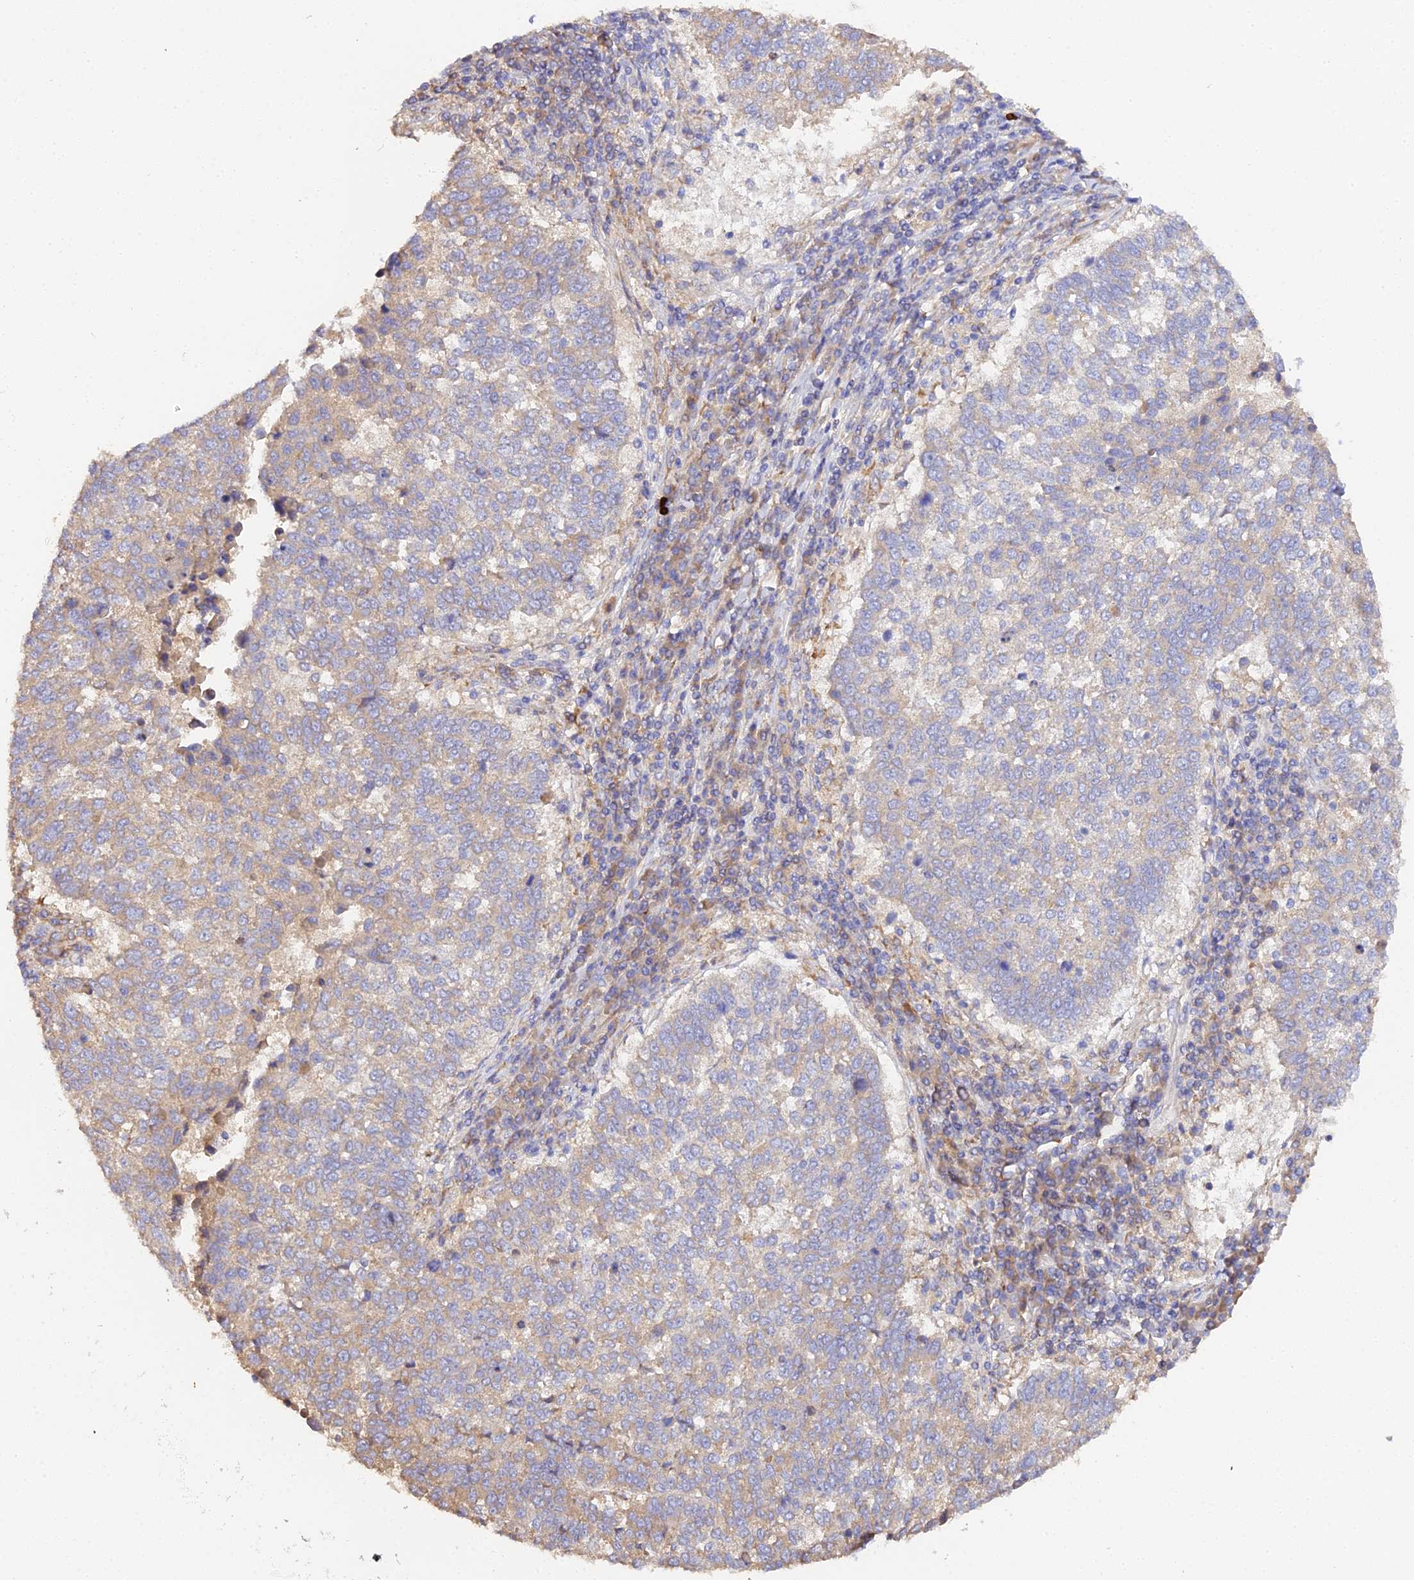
{"staining": {"intensity": "moderate", "quantity": "25%-75%", "location": "cytoplasmic/membranous"}, "tissue": "lung cancer", "cell_type": "Tumor cells", "image_type": "cancer", "snomed": [{"axis": "morphology", "description": "Squamous cell carcinoma, NOS"}, {"axis": "topography", "description": "Lung"}], "caption": "Immunohistochemistry (IHC) staining of squamous cell carcinoma (lung), which demonstrates medium levels of moderate cytoplasmic/membranous positivity in about 25%-75% of tumor cells indicating moderate cytoplasmic/membranous protein staining. The staining was performed using DAB (brown) for protein detection and nuclei were counterstained in hematoxylin (blue).", "gene": "SCX", "patient": {"sex": "male", "age": 73}}